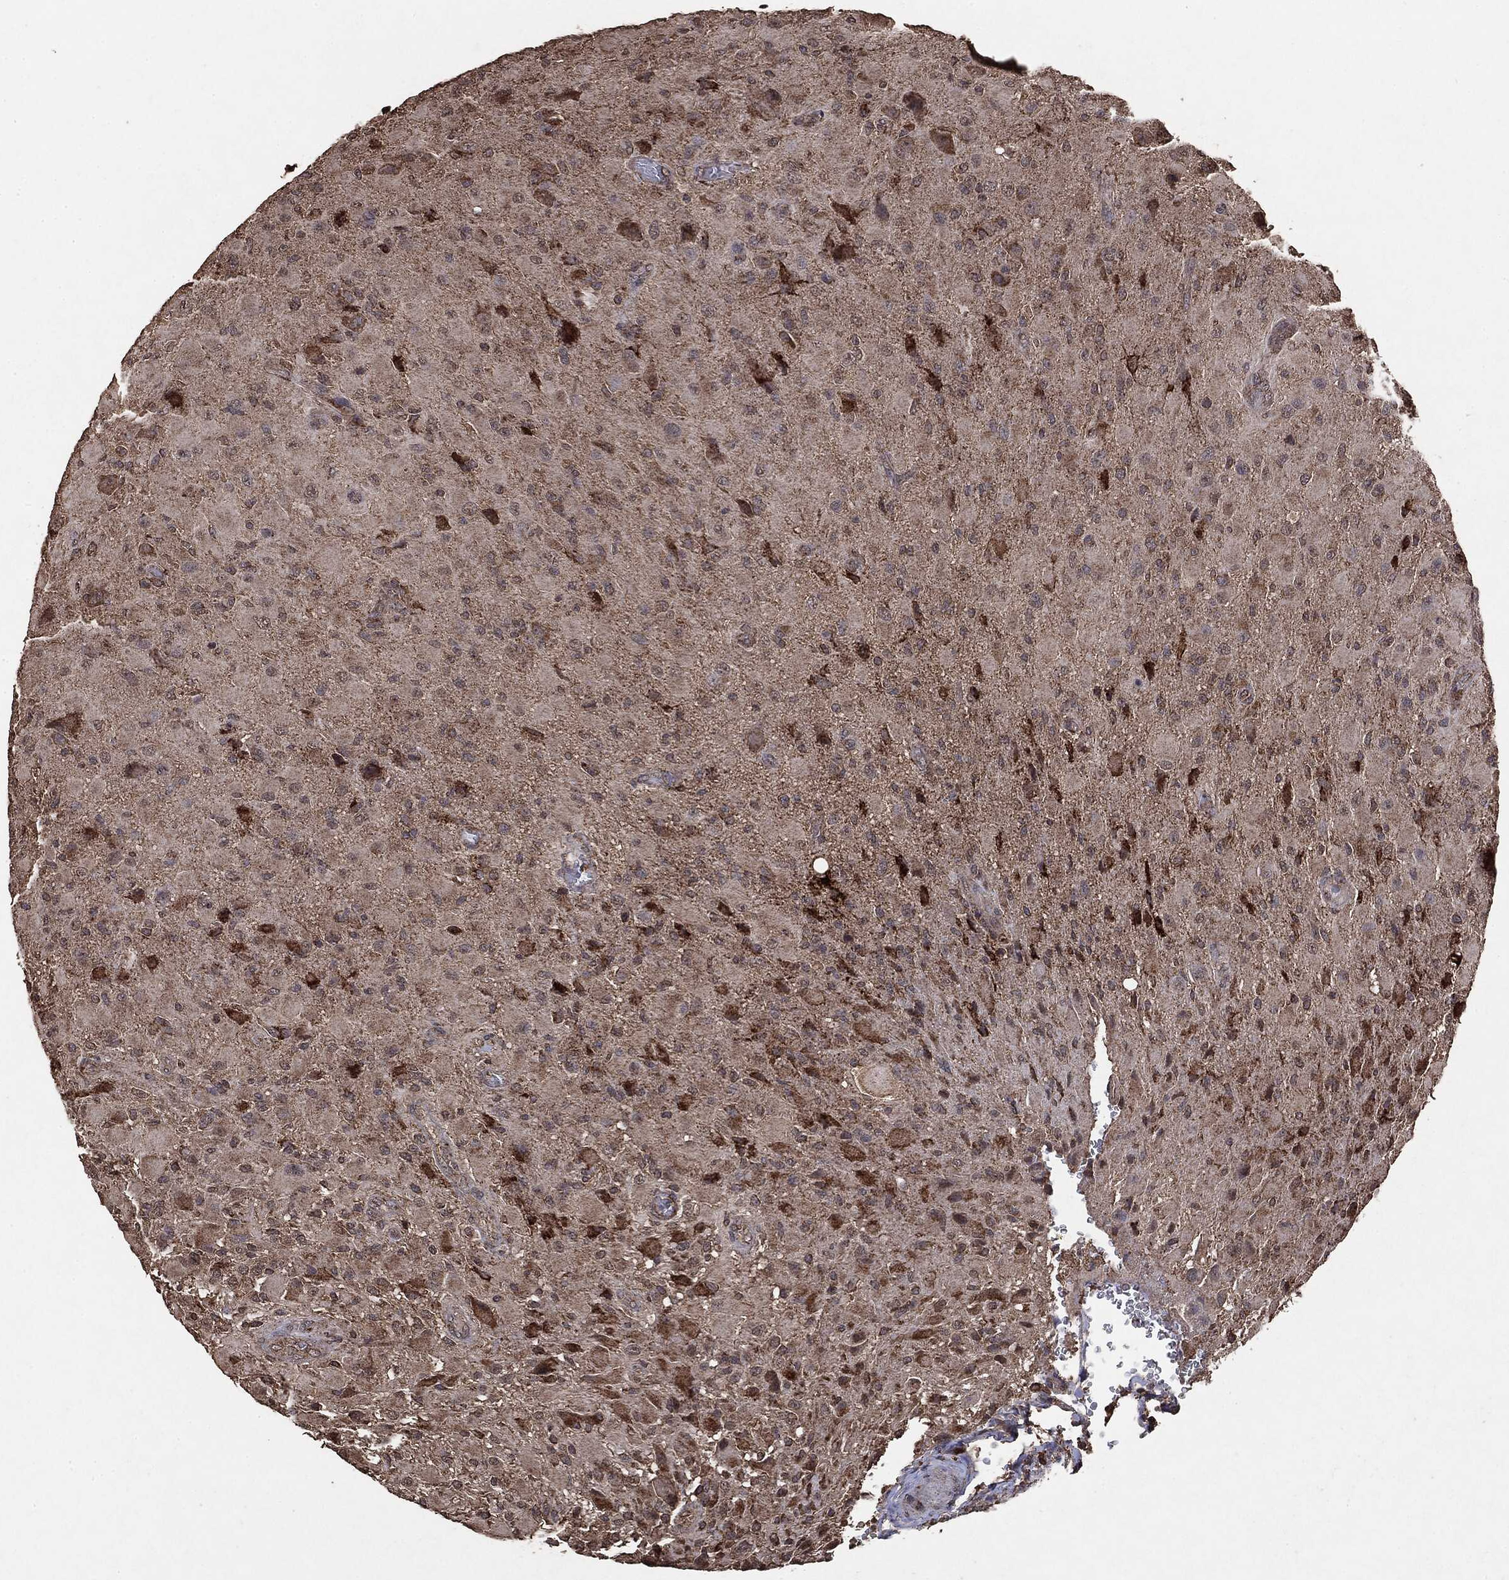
{"staining": {"intensity": "moderate", "quantity": ">75%", "location": "cytoplasmic/membranous"}, "tissue": "glioma", "cell_type": "Tumor cells", "image_type": "cancer", "snomed": [{"axis": "morphology", "description": "Glioma, malignant, High grade"}, {"axis": "topography", "description": "Cerebral cortex"}], "caption": "This is an image of immunohistochemistry (IHC) staining of glioma, which shows moderate expression in the cytoplasmic/membranous of tumor cells.", "gene": "MTOR", "patient": {"sex": "male", "age": 35}}